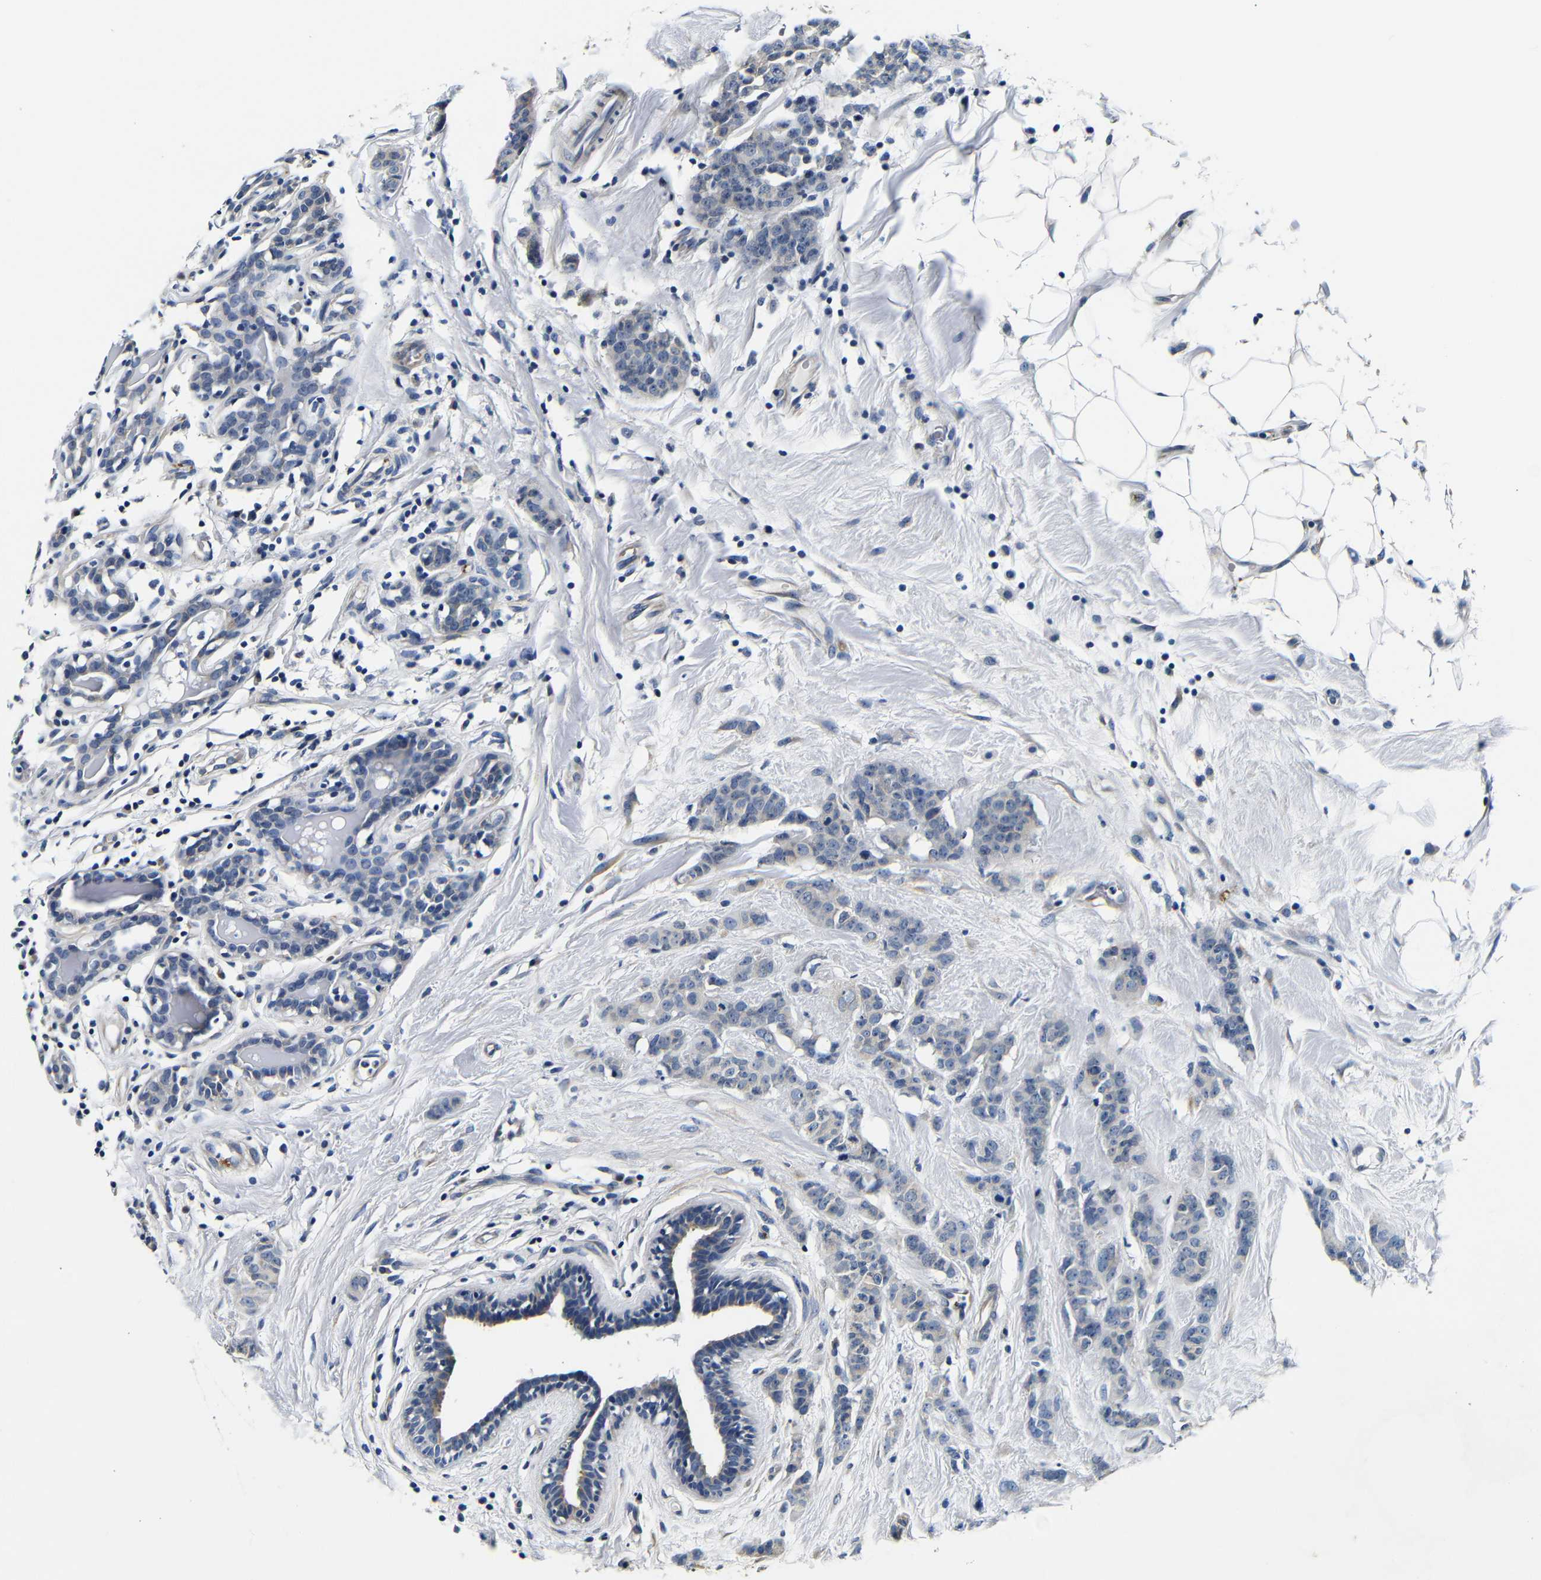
{"staining": {"intensity": "weak", "quantity": "<25%", "location": "cytoplasmic/membranous"}, "tissue": "breast cancer", "cell_type": "Tumor cells", "image_type": "cancer", "snomed": [{"axis": "morphology", "description": "Normal tissue, NOS"}, {"axis": "morphology", "description": "Duct carcinoma"}, {"axis": "topography", "description": "Breast"}], "caption": "Infiltrating ductal carcinoma (breast) stained for a protein using IHC exhibits no expression tumor cells.", "gene": "GP1BA", "patient": {"sex": "female", "age": 40}}